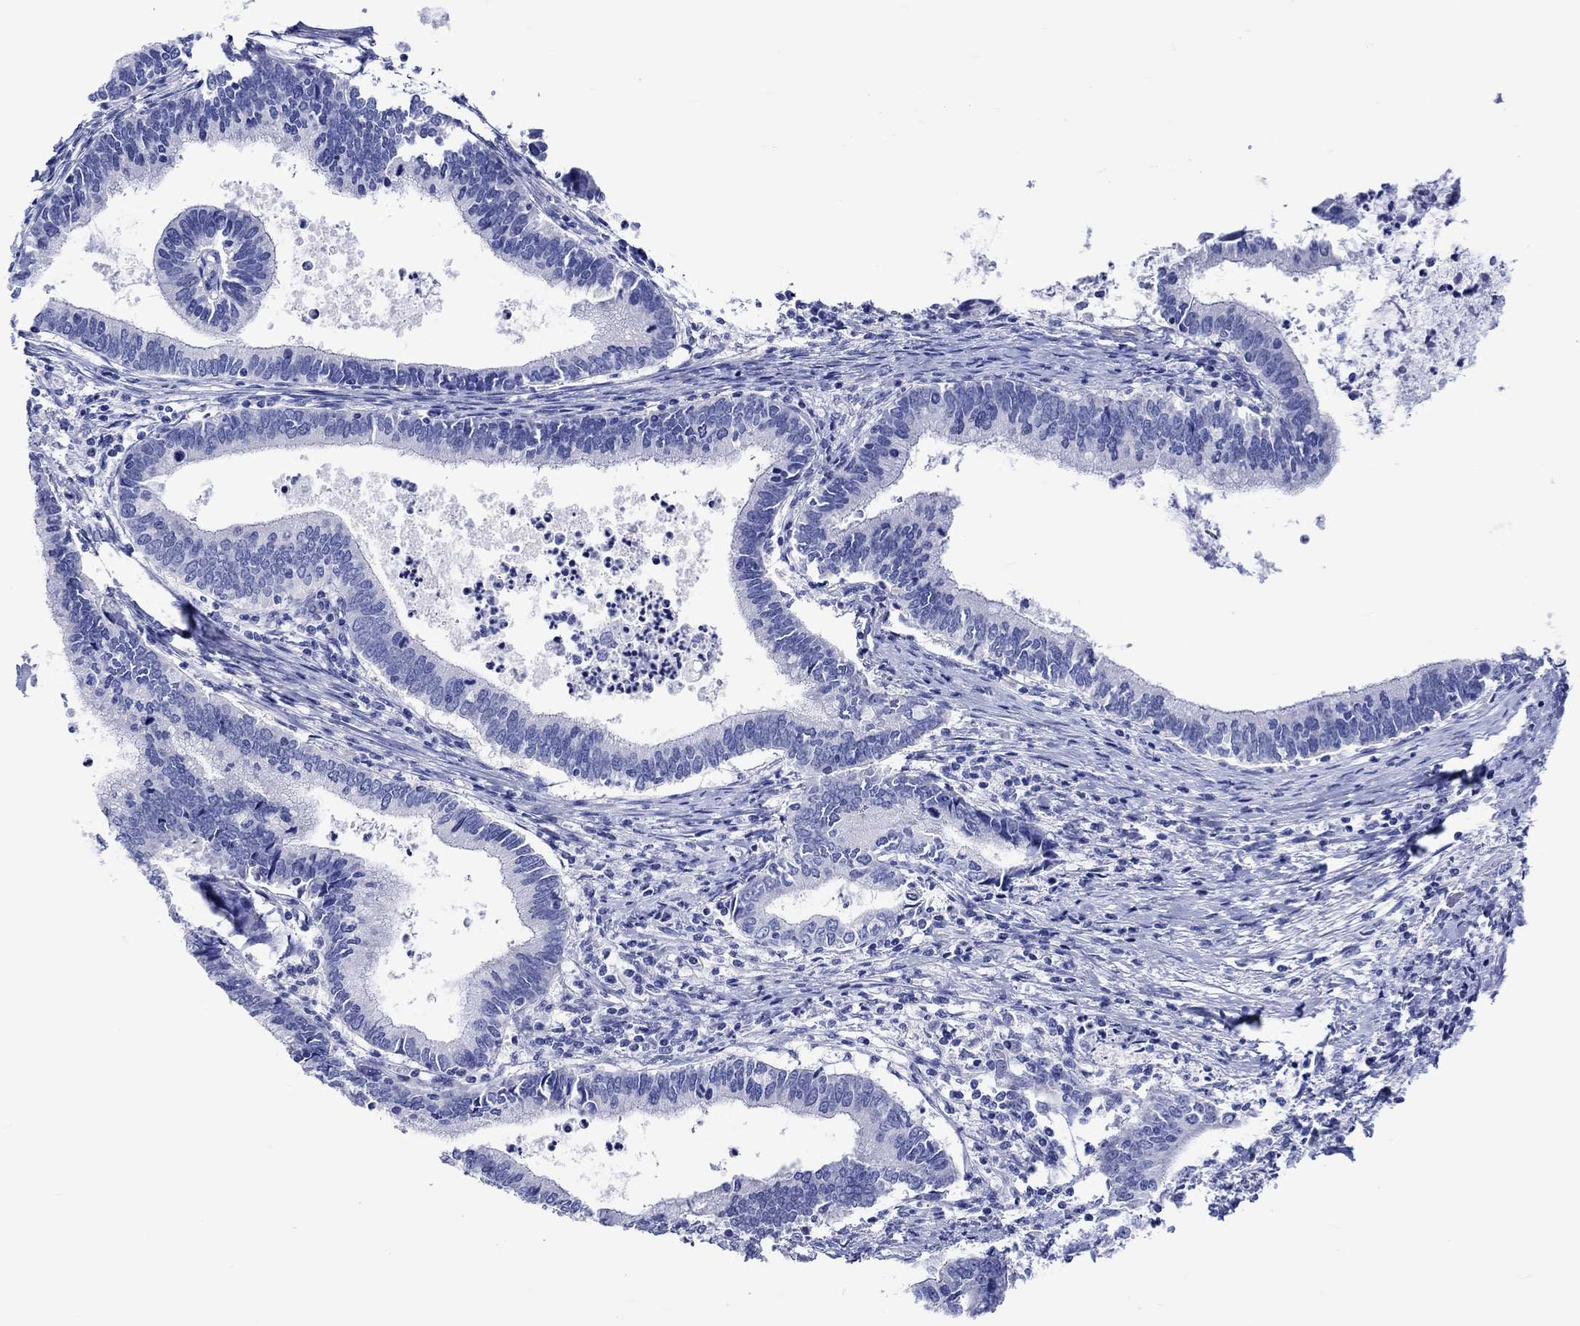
{"staining": {"intensity": "negative", "quantity": "none", "location": "none"}, "tissue": "cervical cancer", "cell_type": "Tumor cells", "image_type": "cancer", "snomed": [{"axis": "morphology", "description": "Adenocarcinoma, NOS"}, {"axis": "topography", "description": "Cervix"}], "caption": "IHC of cervical cancer exhibits no positivity in tumor cells.", "gene": "HARBI1", "patient": {"sex": "female", "age": 42}}